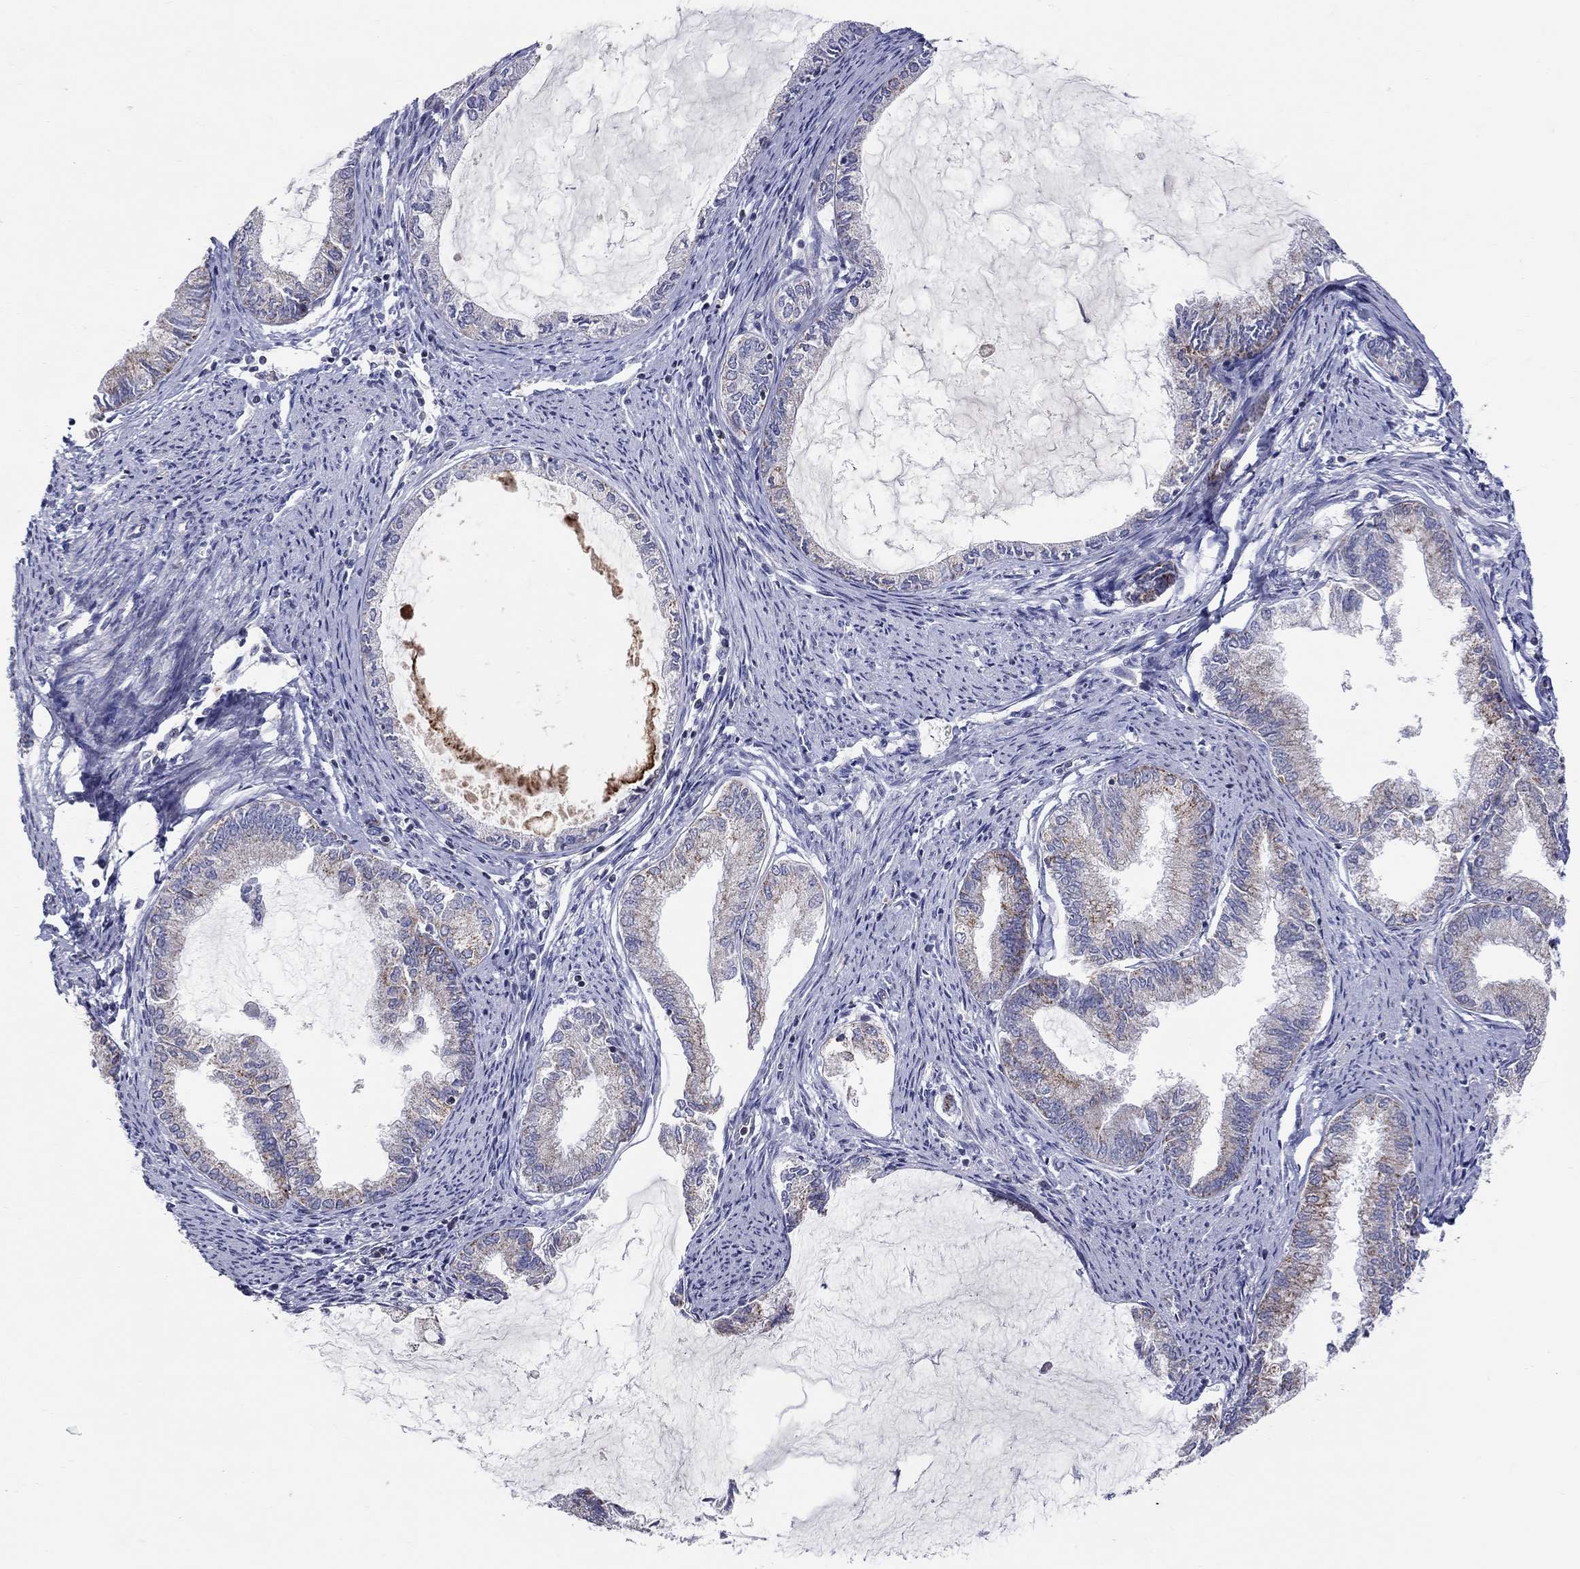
{"staining": {"intensity": "strong", "quantity": "<25%", "location": "cytoplasmic/membranous"}, "tissue": "endometrial cancer", "cell_type": "Tumor cells", "image_type": "cancer", "snomed": [{"axis": "morphology", "description": "Adenocarcinoma, NOS"}, {"axis": "topography", "description": "Endometrium"}], "caption": "Endometrial adenocarcinoma stained with DAB (3,3'-diaminobenzidine) immunohistochemistry demonstrates medium levels of strong cytoplasmic/membranous positivity in about <25% of tumor cells. Using DAB (3,3'-diaminobenzidine) (brown) and hematoxylin (blue) stains, captured at high magnification using brightfield microscopy.", "gene": "HMX2", "patient": {"sex": "female", "age": 86}}